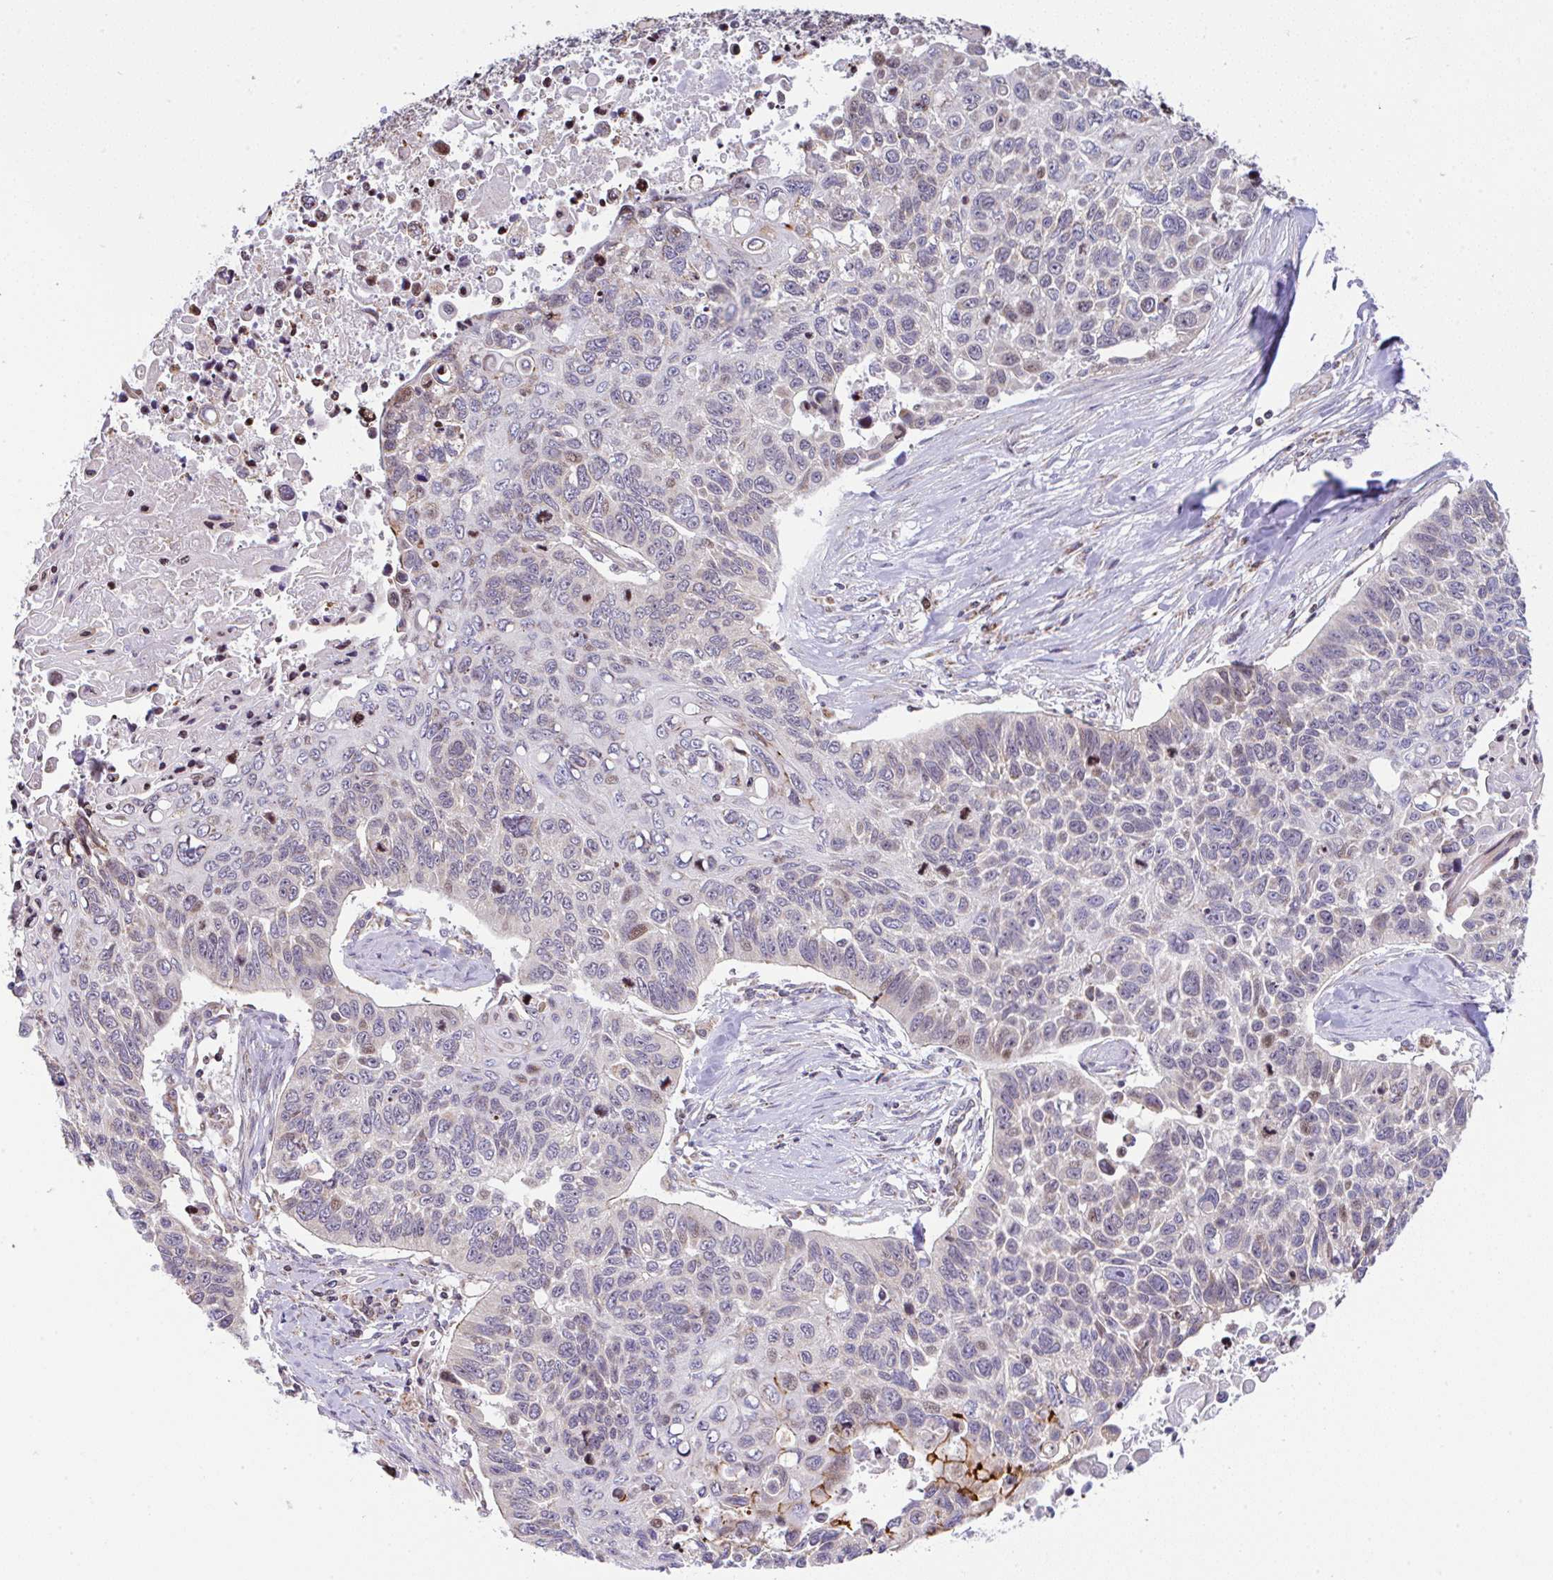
{"staining": {"intensity": "weak", "quantity": "<25%", "location": "cytoplasmic/membranous,nuclear"}, "tissue": "lung cancer", "cell_type": "Tumor cells", "image_type": "cancer", "snomed": [{"axis": "morphology", "description": "Squamous cell carcinoma, NOS"}, {"axis": "topography", "description": "Lung"}], "caption": "The immunohistochemistry (IHC) image has no significant staining in tumor cells of lung cancer (squamous cell carcinoma) tissue. The staining is performed using DAB brown chromogen with nuclei counter-stained in using hematoxylin.", "gene": "FIGNL1", "patient": {"sex": "male", "age": 62}}